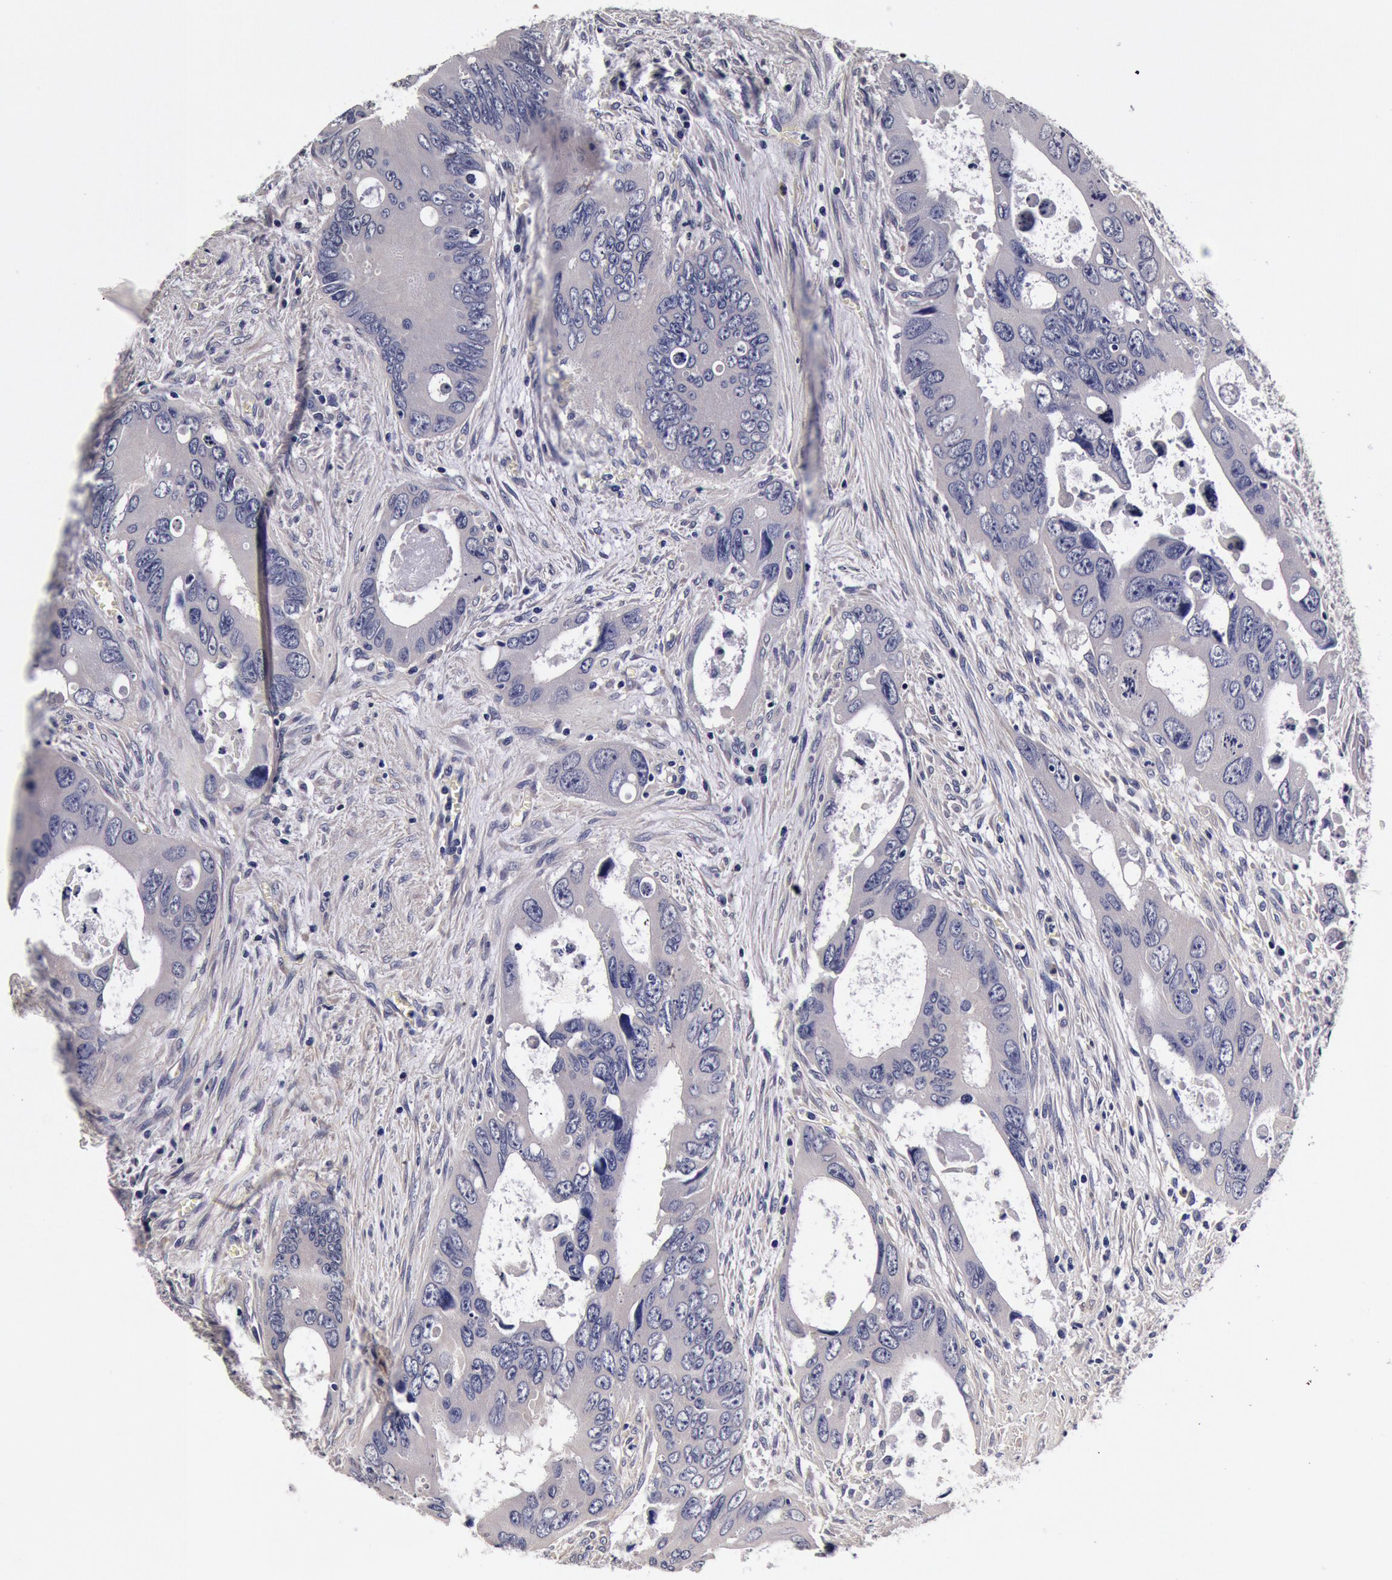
{"staining": {"intensity": "negative", "quantity": "none", "location": "none"}, "tissue": "colorectal cancer", "cell_type": "Tumor cells", "image_type": "cancer", "snomed": [{"axis": "morphology", "description": "Adenocarcinoma, NOS"}, {"axis": "topography", "description": "Rectum"}], "caption": "This is an immunohistochemistry (IHC) micrograph of adenocarcinoma (colorectal). There is no positivity in tumor cells.", "gene": "CCDC22", "patient": {"sex": "male", "age": 70}}